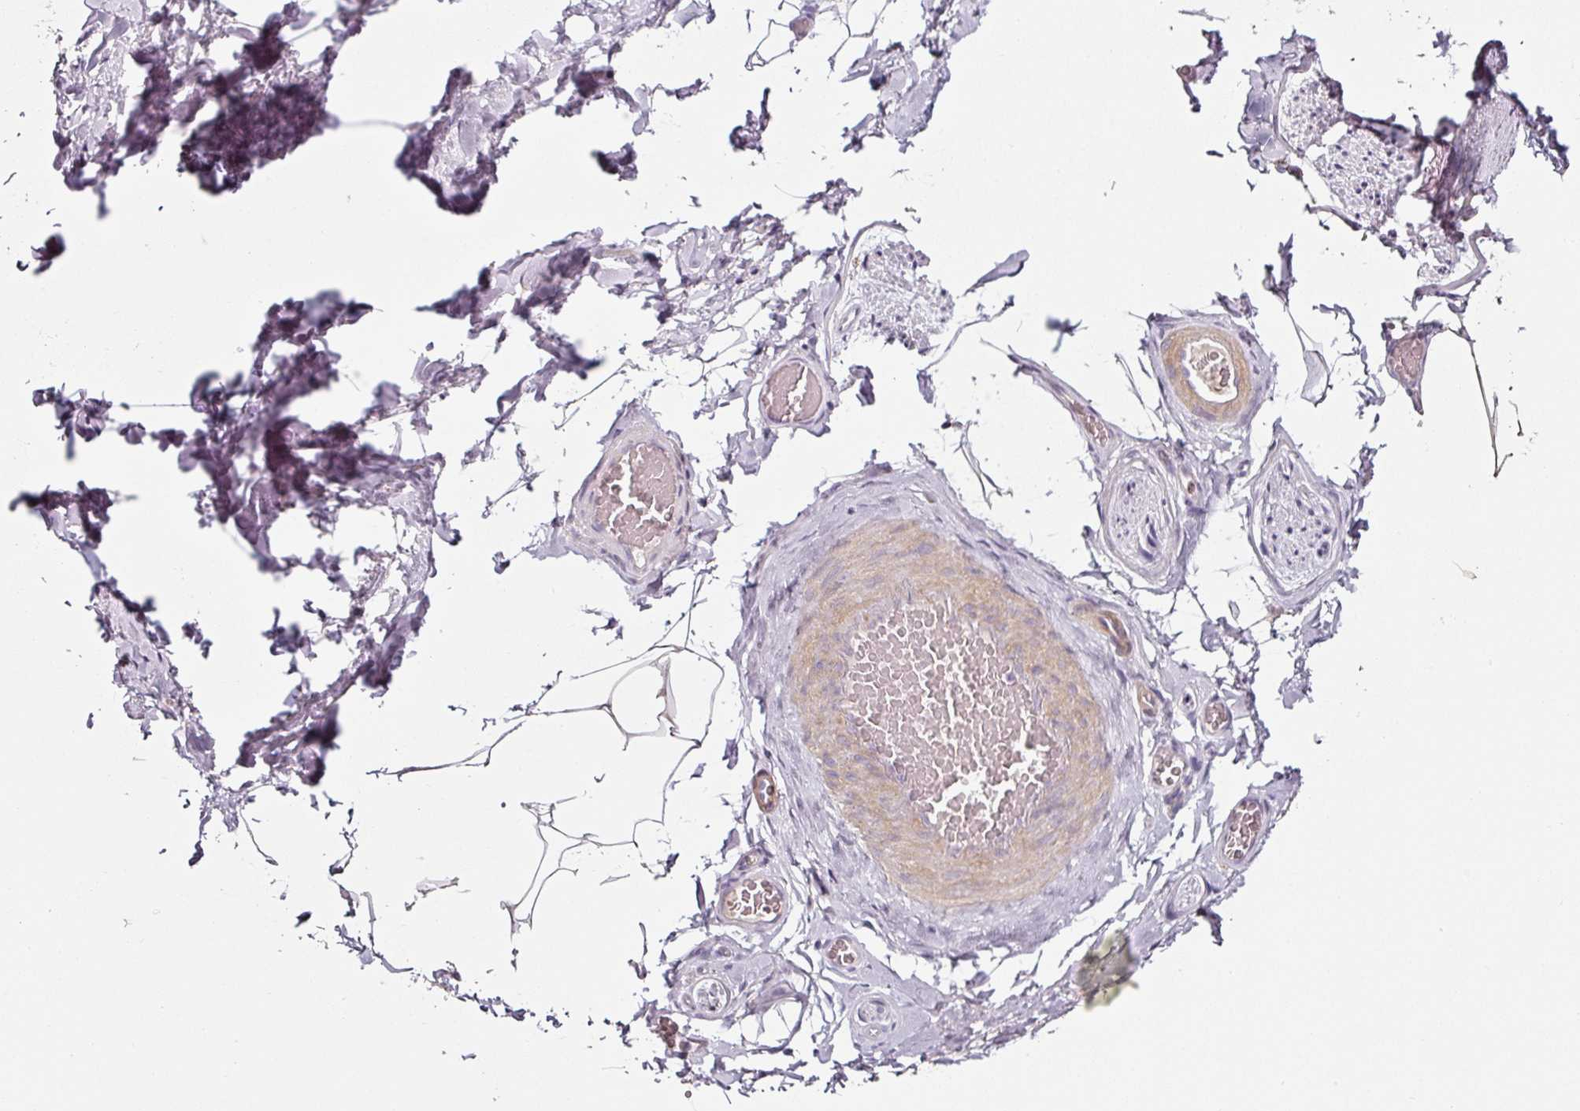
{"staining": {"intensity": "negative", "quantity": "none", "location": "none"}, "tissue": "adipose tissue", "cell_type": "Adipocytes", "image_type": "normal", "snomed": [{"axis": "morphology", "description": "Normal tissue, NOS"}, {"axis": "topography", "description": "Vascular tissue"}, {"axis": "topography", "description": "Peripheral nerve tissue"}], "caption": "This is an IHC image of normal human adipose tissue. There is no expression in adipocytes.", "gene": "CAP2", "patient": {"sex": "male", "age": 41}}